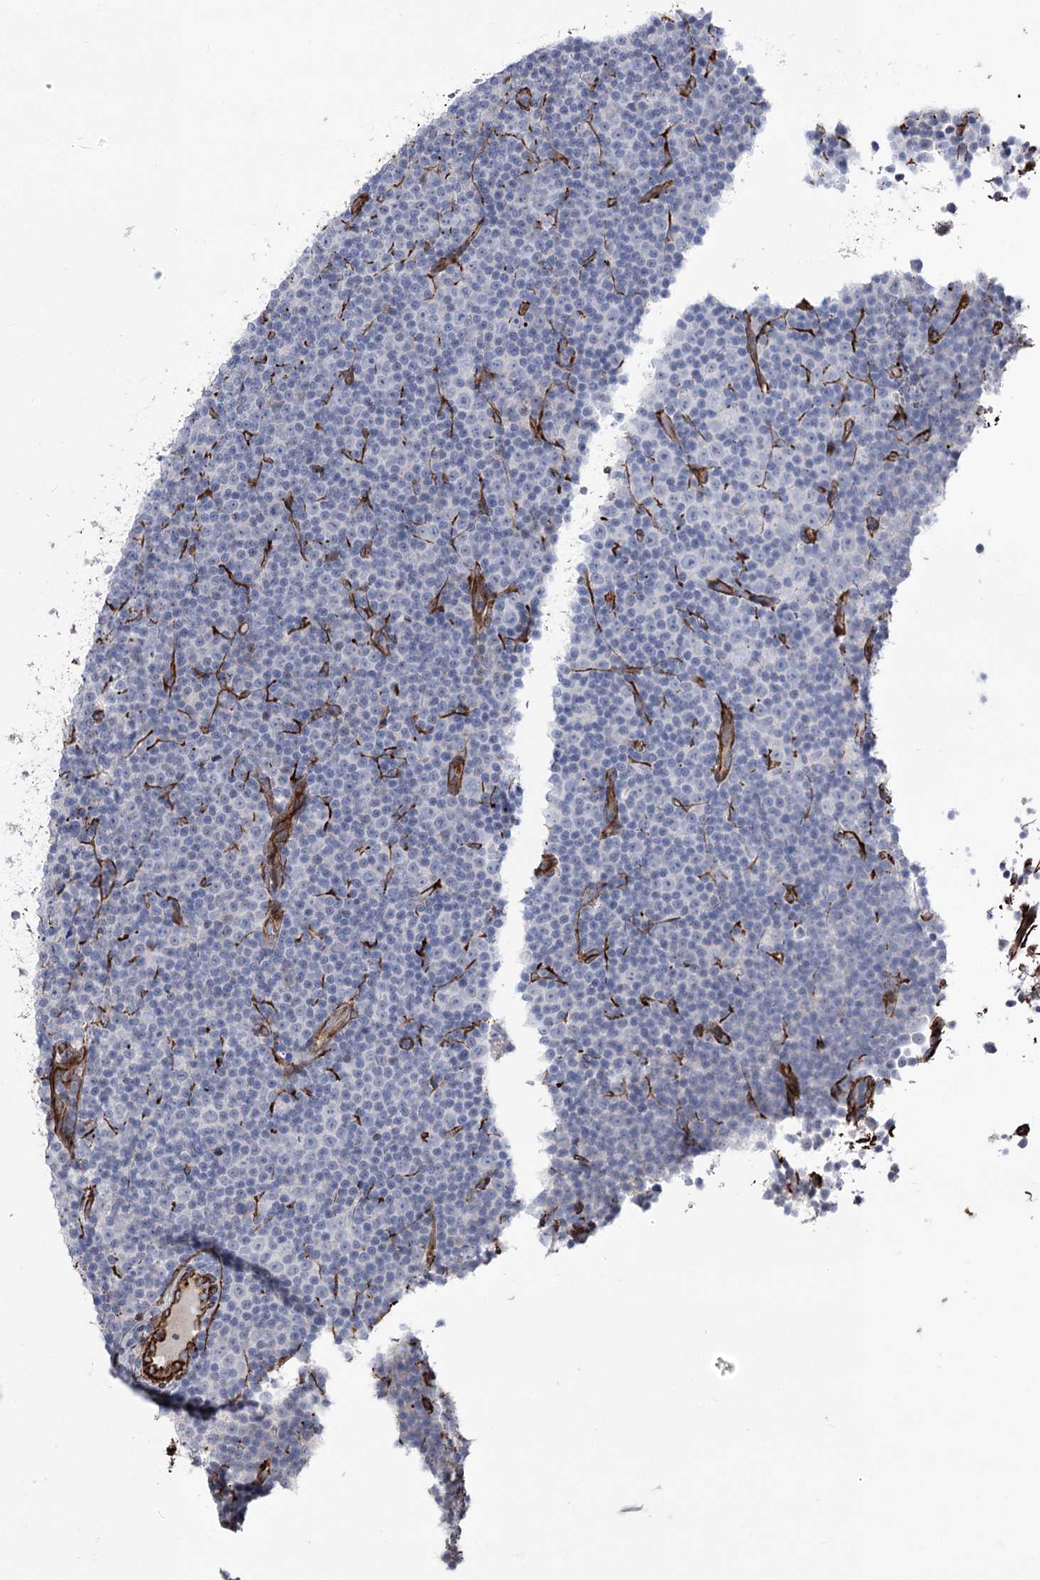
{"staining": {"intensity": "negative", "quantity": "none", "location": "none"}, "tissue": "lymphoma", "cell_type": "Tumor cells", "image_type": "cancer", "snomed": [{"axis": "morphology", "description": "Malignant lymphoma, non-Hodgkin's type, Low grade"}, {"axis": "topography", "description": "Lymph node"}], "caption": "Tumor cells show no significant staining in lymphoma.", "gene": "ARHGAP20", "patient": {"sex": "female", "age": 67}}